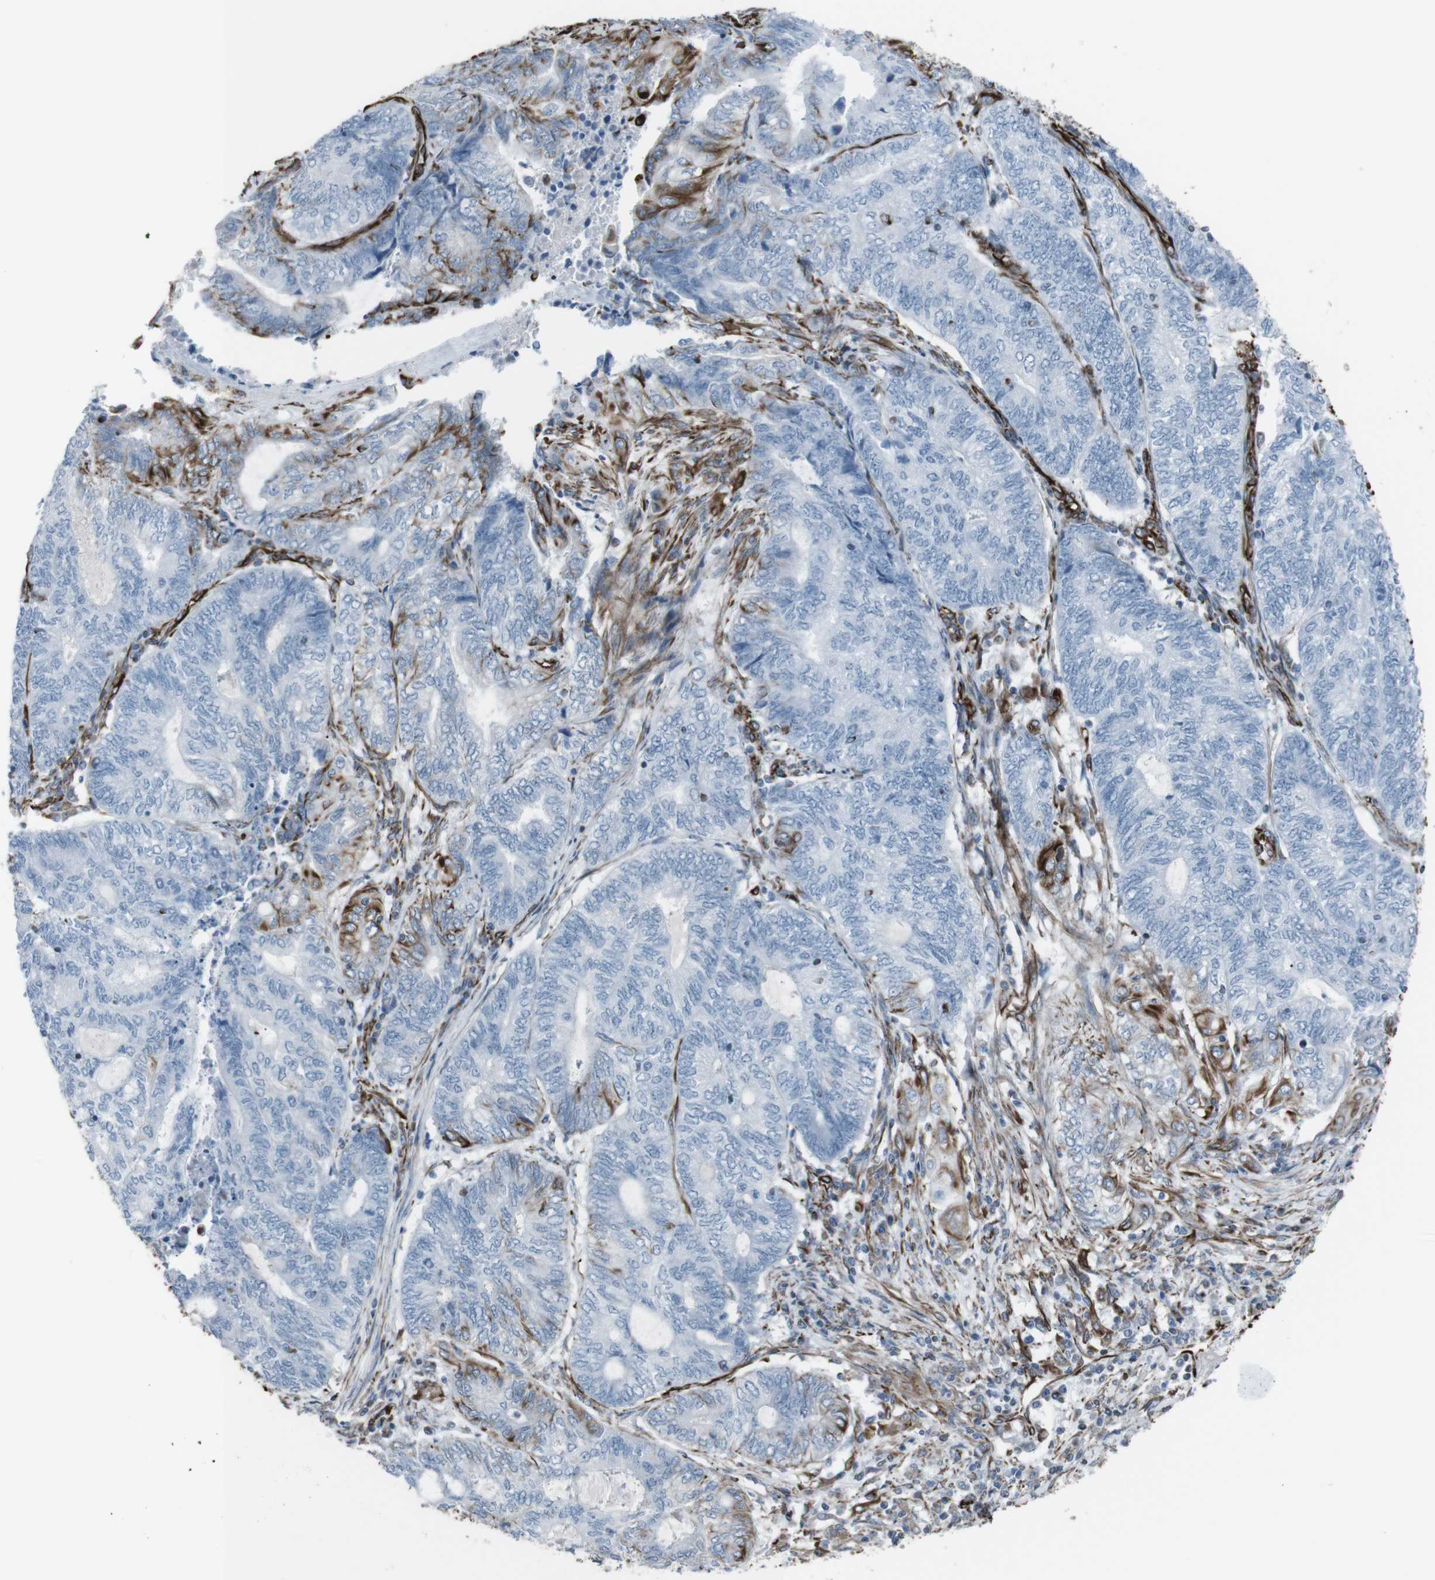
{"staining": {"intensity": "strong", "quantity": "<25%", "location": "cytoplasmic/membranous"}, "tissue": "endometrial cancer", "cell_type": "Tumor cells", "image_type": "cancer", "snomed": [{"axis": "morphology", "description": "Adenocarcinoma, NOS"}, {"axis": "topography", "description": "Uterus"}, {"axis": "topography", "description": "Endometrium"}], "caption": "Endometrial cancer (adenocarcinoma) was stained to show a protein in brown. There is medium levels of strong cytoplasmic/membranous positivity in approximately <25% of tumor cells.", "gene": "ZDHHC6", "patient": {"sex": "female", "age": 70}}